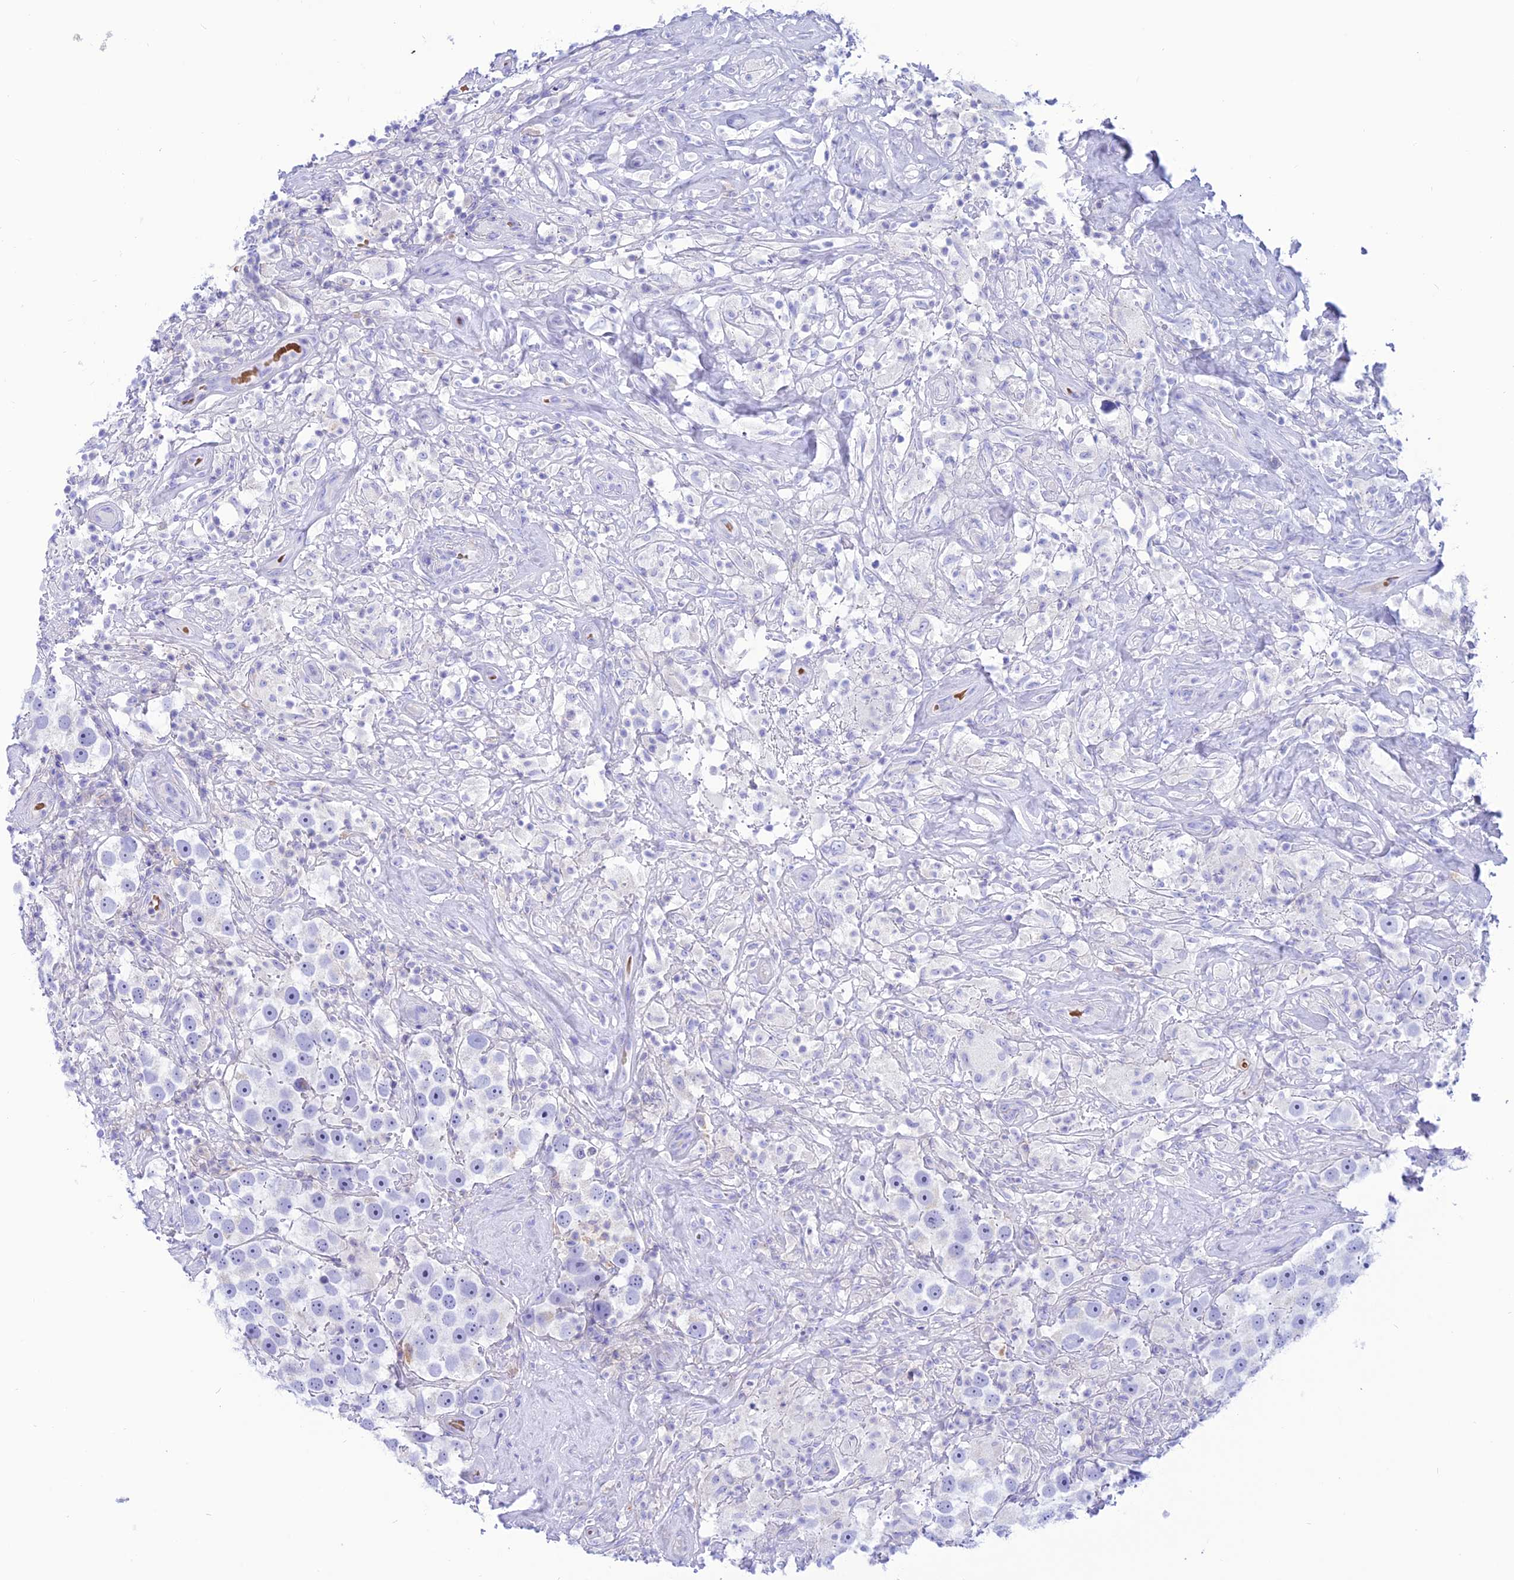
{"staining": {"intensity": "negative", "quantity": "none", "location": "none"}, "tissue": "testis cancer", "cell_type": "Tumor cells", "image_type": "cancer", "snomed": [{"axis": "morphology", "description": "Seminoma, NOS"}, {"axis": "topography", "description": "Testis"}], "caption": "Testis seminoma was stained to show a protein in brown. There is no significant positivity in tumor cells.", "gene": "GLYATL1", "patient": {"sex": "male", "age": 49}}